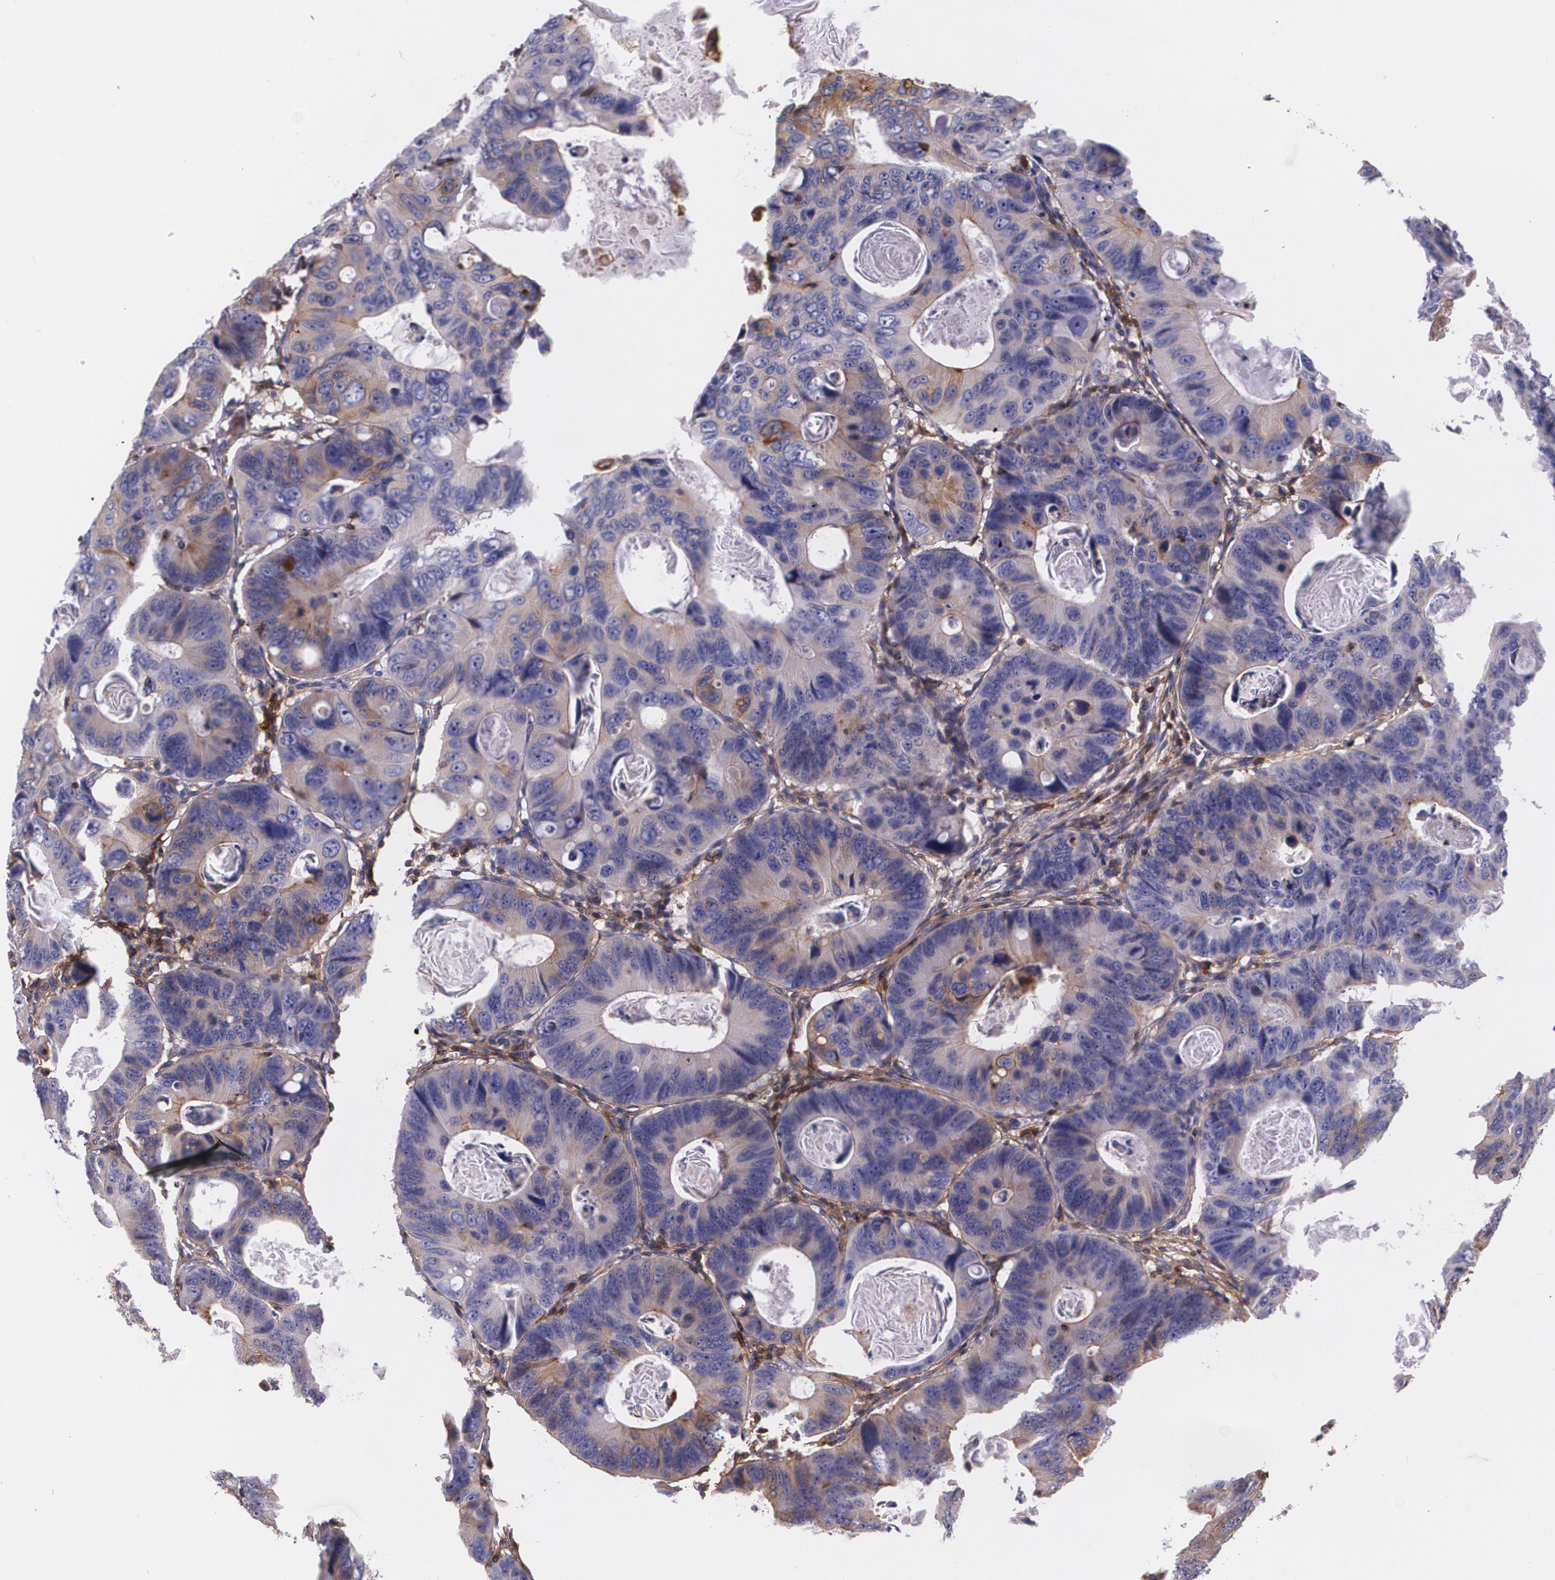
{"staining": {"intensity": "weak", "quantity": "<25%", "location": "cytoplasmic/membranous"}, "tissue": "colorectal cancer", "cell_type": "Tumor cells", "image_type": "cancer", "snomed": [{"axis": "morphology", "description": "Adenocarcinoma, NOS"}, {"axis": "topography", "description": "Colon"}], "caption": "Tumor cells are negative for protein expression in human adenocarcinoma (colorectal).", "gene": "B2M", "patient": {"sex": "female", "age": 55}}